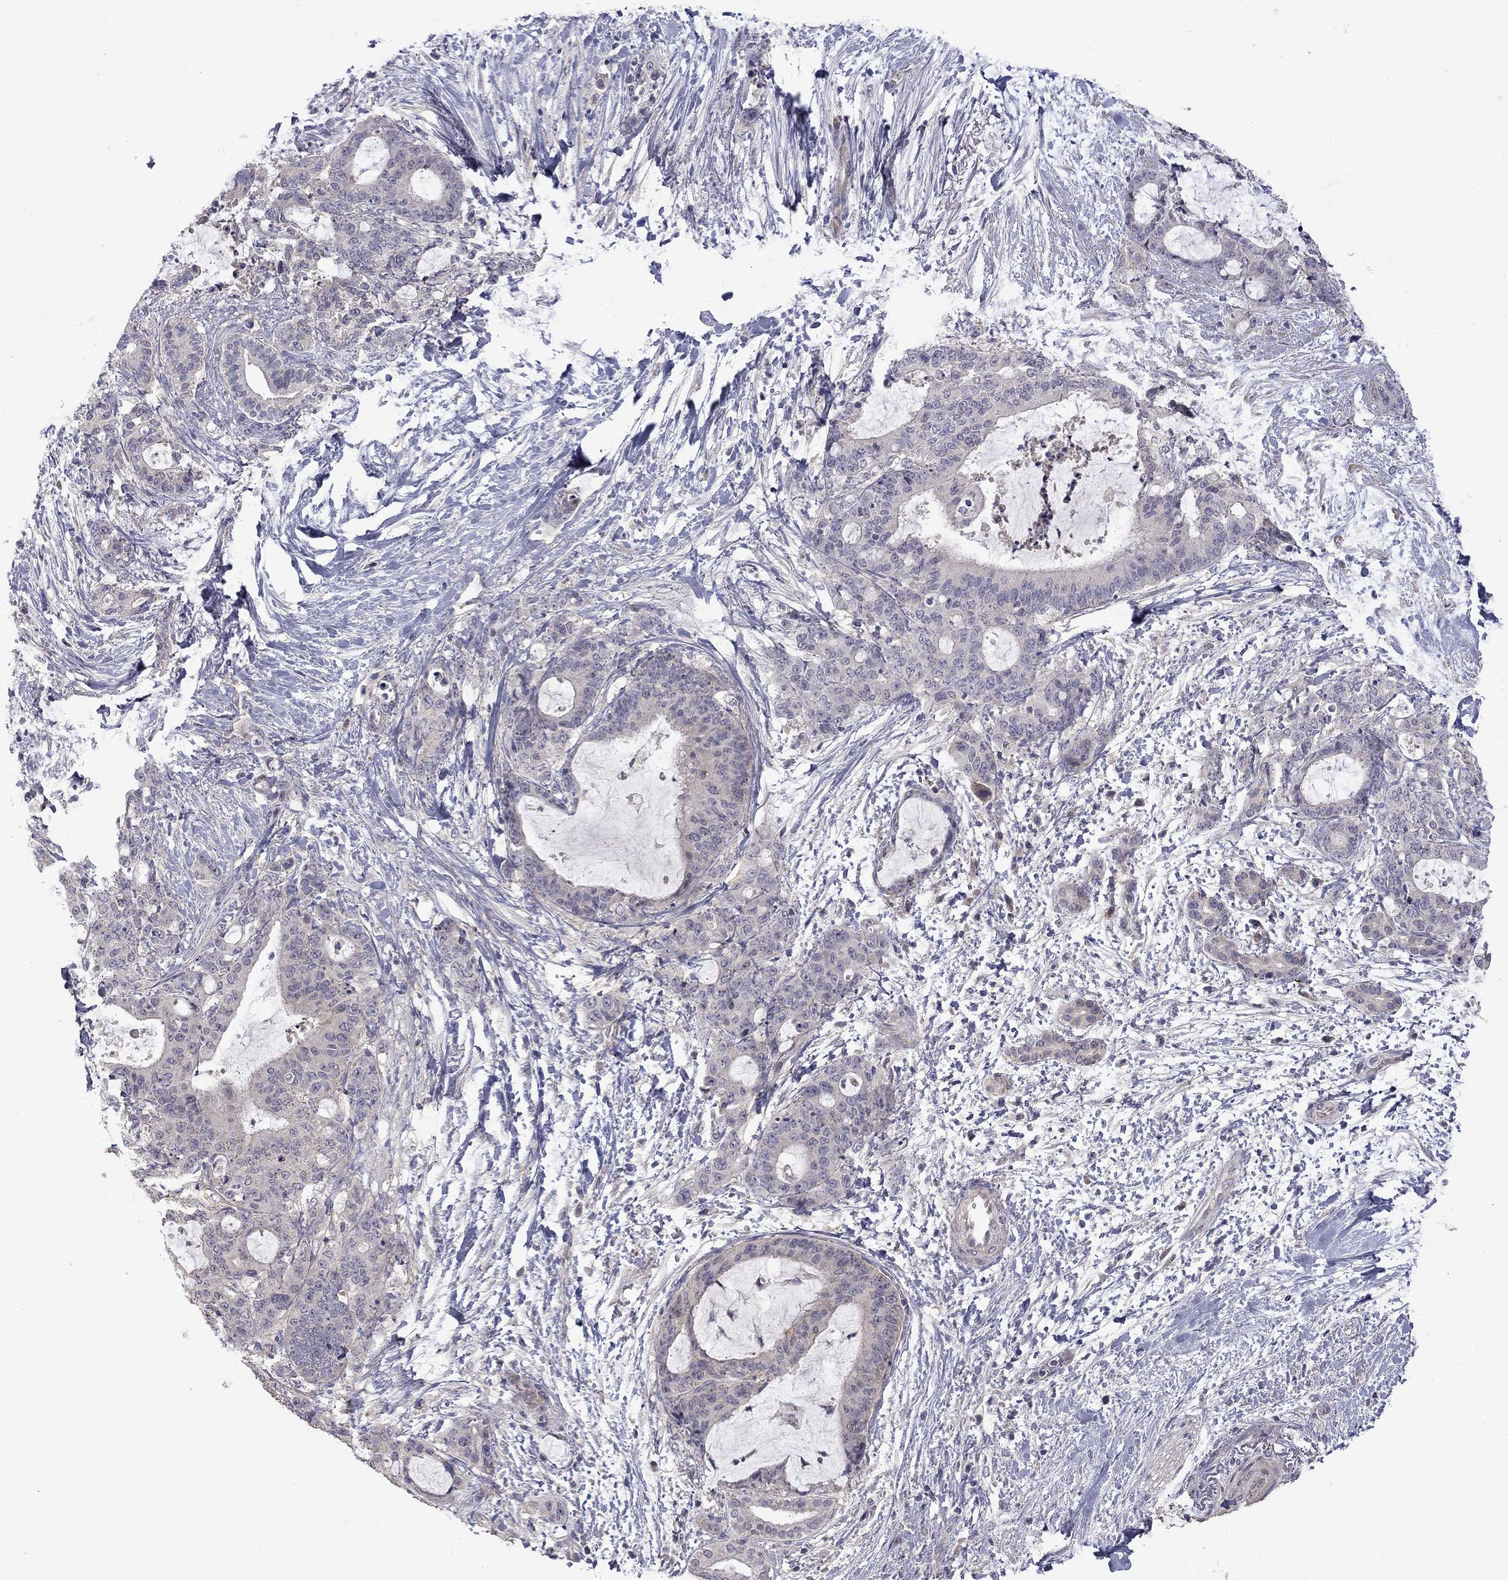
{"staining": {"intensity": "weak", "quantity": "<25%", "location": "cytoplasmic/membranous"}, "tissue": "liver cancer", "cell_type": "Tumor cells", "image_type": "cancer", "snomed": [{"axis": "morphology", "description": "Cholangiocarcinoma"}, {"axis": "topography", "description": "Liver"}], "caption": "Tumor cells show no significant staining in liver cancer (cholangiocarcinoma).", "gene": "SLC39A14", "patient": {"sex": "female", "age": 73}}